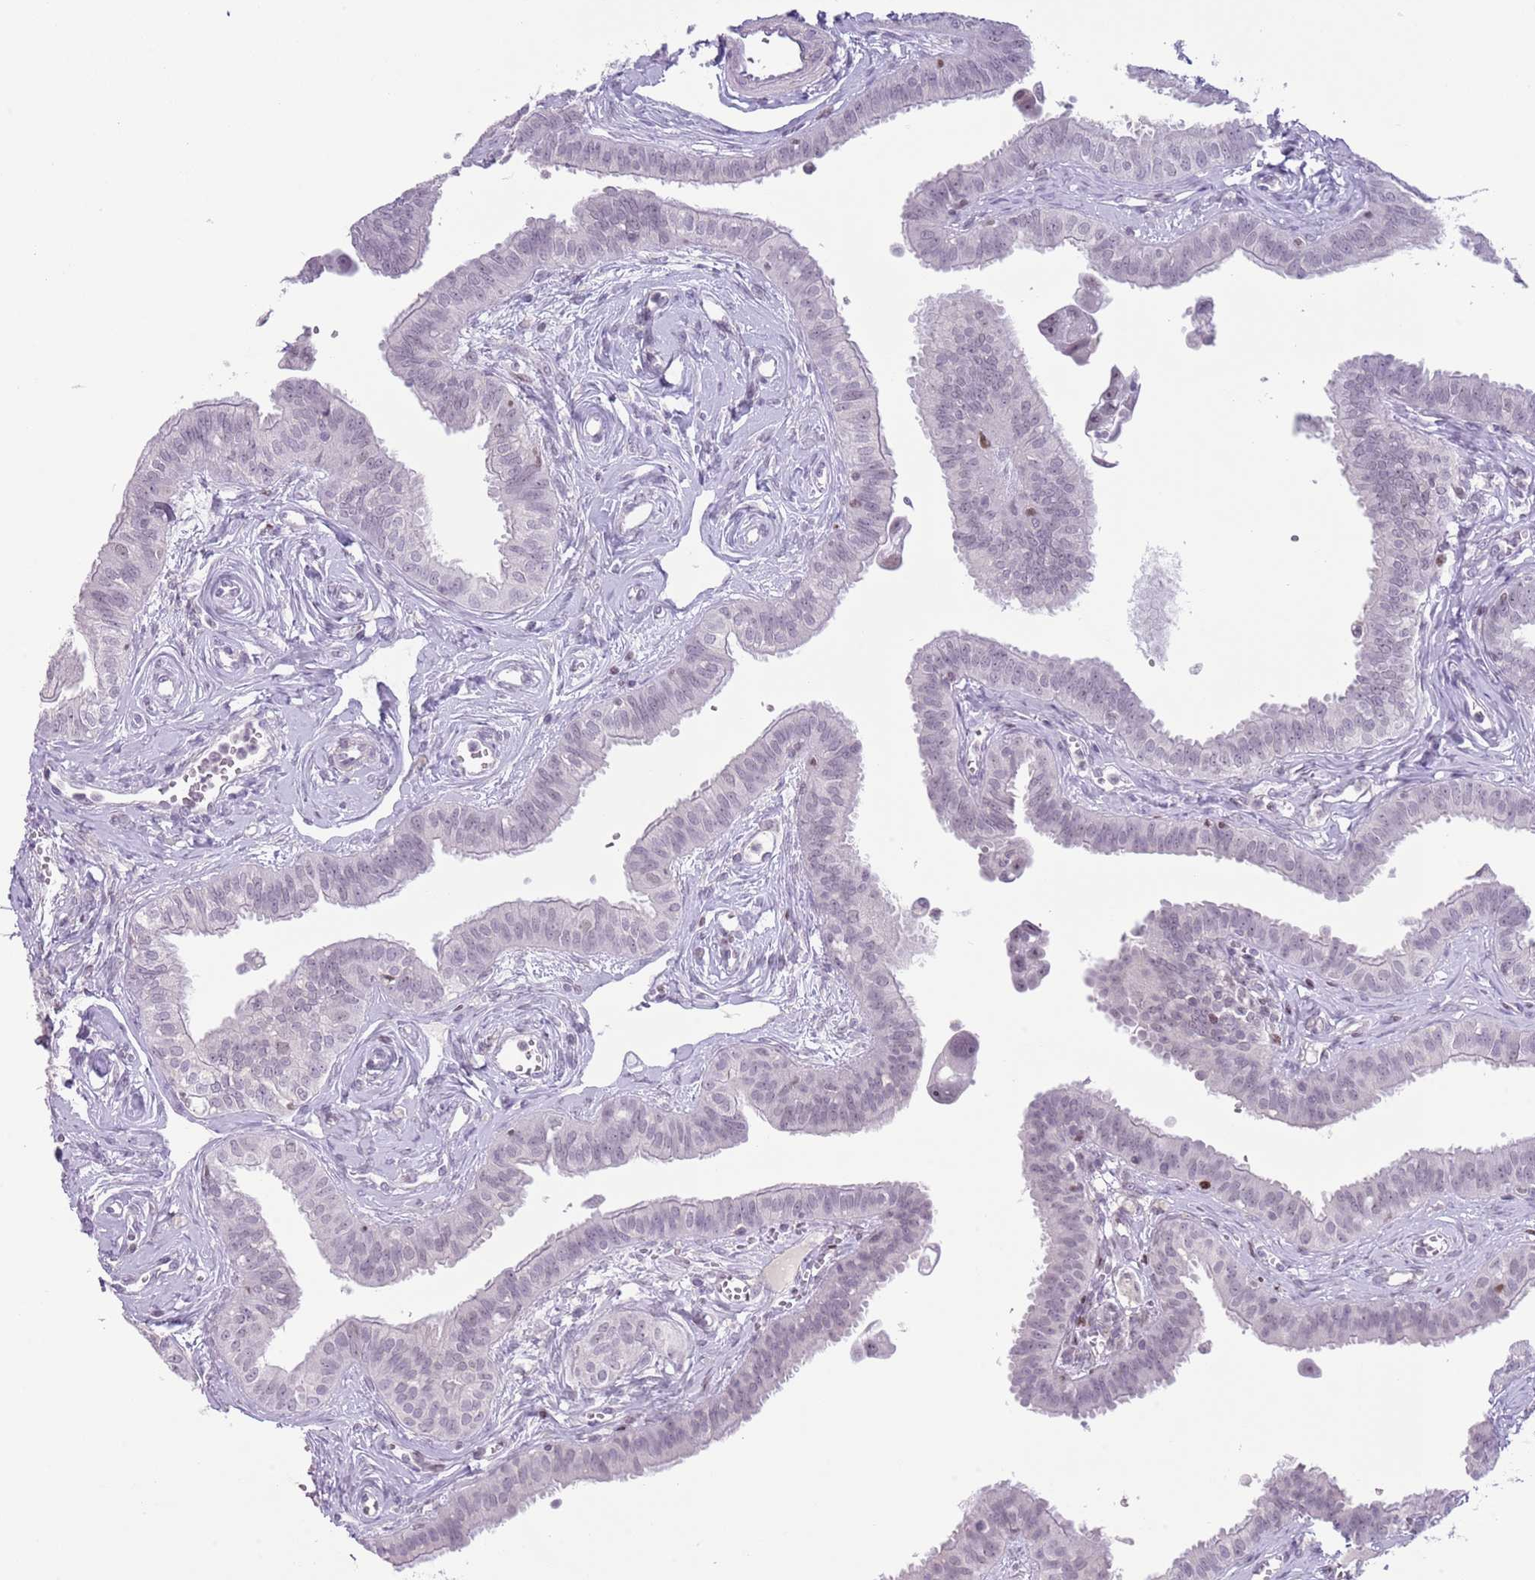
{"staining": {"intensity": "negative", "quantity": "none", "location": "none"}, "tissue": "fallopian tube", "cell_type": "Glandular cells", "image_type": "normal", "snomed": [{"axis": "morphology", "description": "Normal tissue, NOS"}, {"axis": "morphology", "description": "Carcinoma, NOS"}, {"axis": "topography", "description": "Fallopian tube"}, {"axis": "topography", "description": "Ovary"}], "caption": "Micrograph shows no significant protein staining in glandular cells of benign fallopian tube. Brightfield microscopy of immunohistochemistry stained with DAB (3,3'-diaminobenzidine) (brown) and hematoxylin (blue), captured at high magnification.", "gene": "MFSD10", "patient": {"sex": "female", "age": 59}}